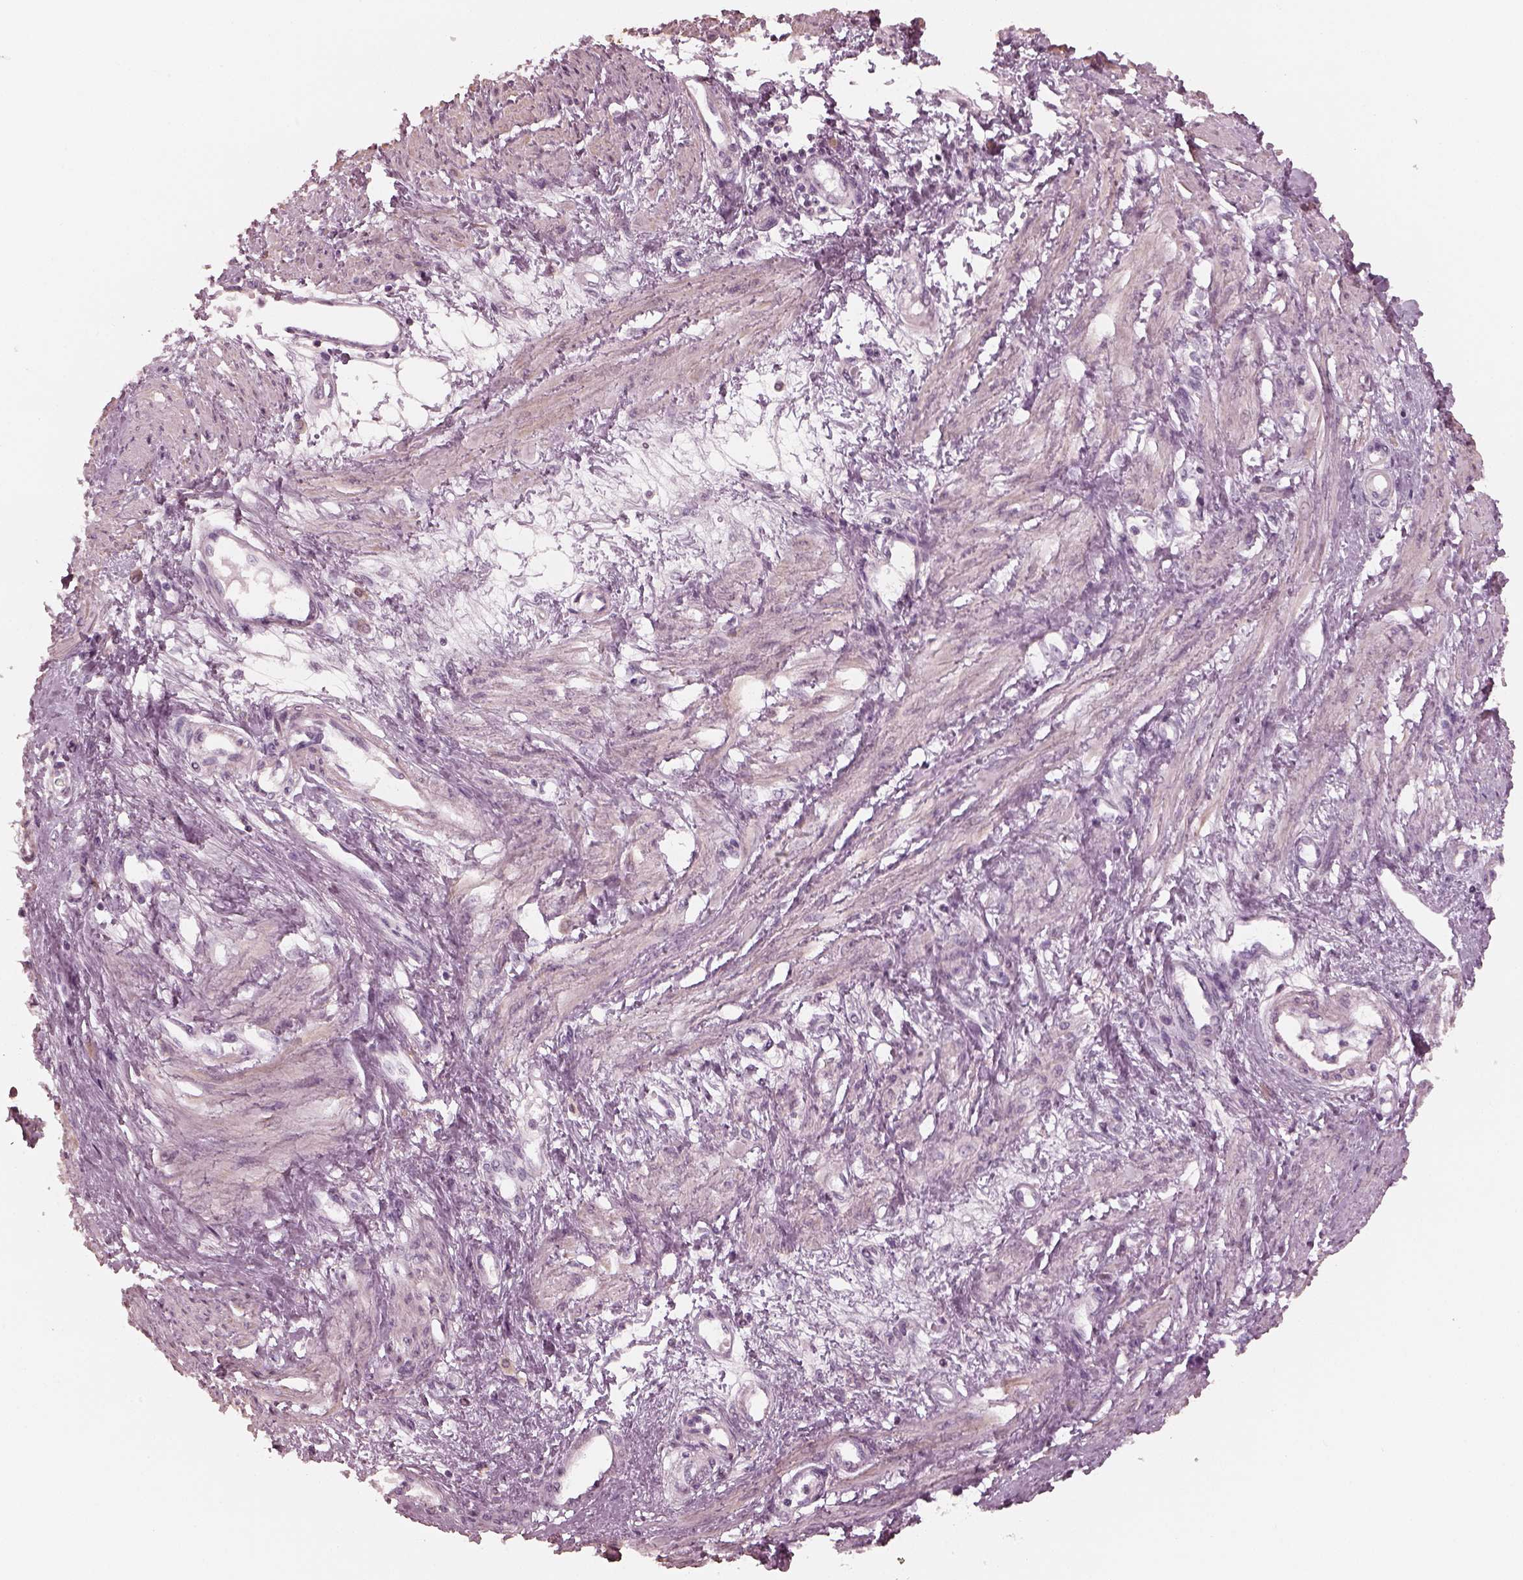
{"staining": {"intensity": "negative", "quantity": "none", "location": "none"}, "tissue": "smooth muscle", "cell_type": "Smooth muscle cells", "image_type": "normal", "snomed": [{"axis": "morphology", "description": "Normal tissue, NOS"}, {"axis": "topography", "description": "Smooth muscle"}, {"axis": "topography", "description": "Uterus"}], "caption": "This image is of benign smooth muscle stained with IHC to label a protein in brown with the nuclei are counter-stained blue. There is no positivity in smooth muscle cells.", "gene": "ADRB3", "patient": {"sex": "female", "age": 39}}